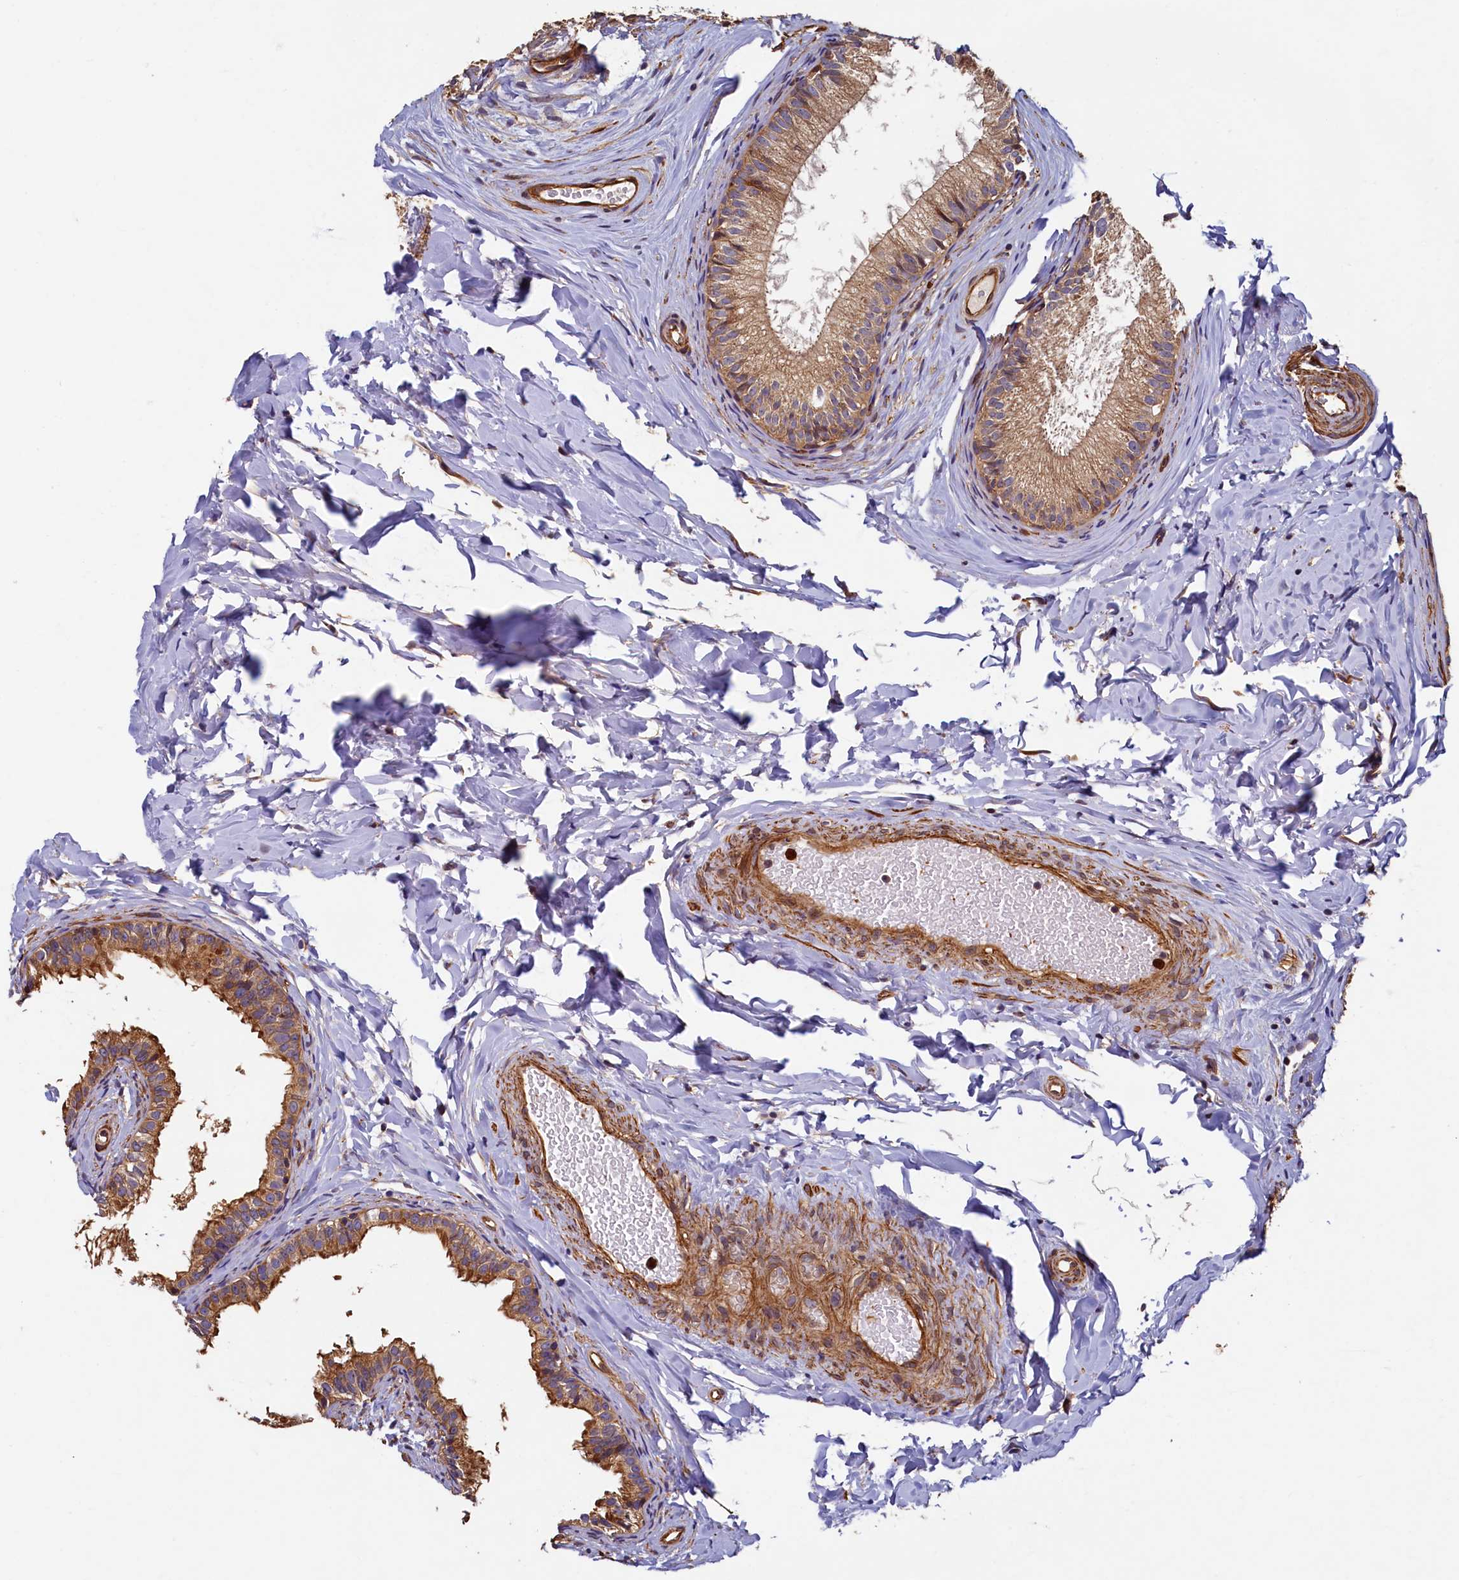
{"staining": {"intensity": "moderate", "quantity": ">75%", "location": "cytoplasmic/membranous"}, "tissue": "epididymis", "cell_type": "Glandular cells", "image_type": "normal", "snomed": [{"axis": "morphology", "description": "Normal tissue, NOS"}, {"axis": "topography", "description": "Epididymis"}], "caption": "Immunohistochemical staining of normal human epididymis displays medium levels of moderate cytoplasmic/membranous expression in about >75% of glandular cells.", "gene": "CCDC102B", "patient": {"sex": "male", "age": 34}}